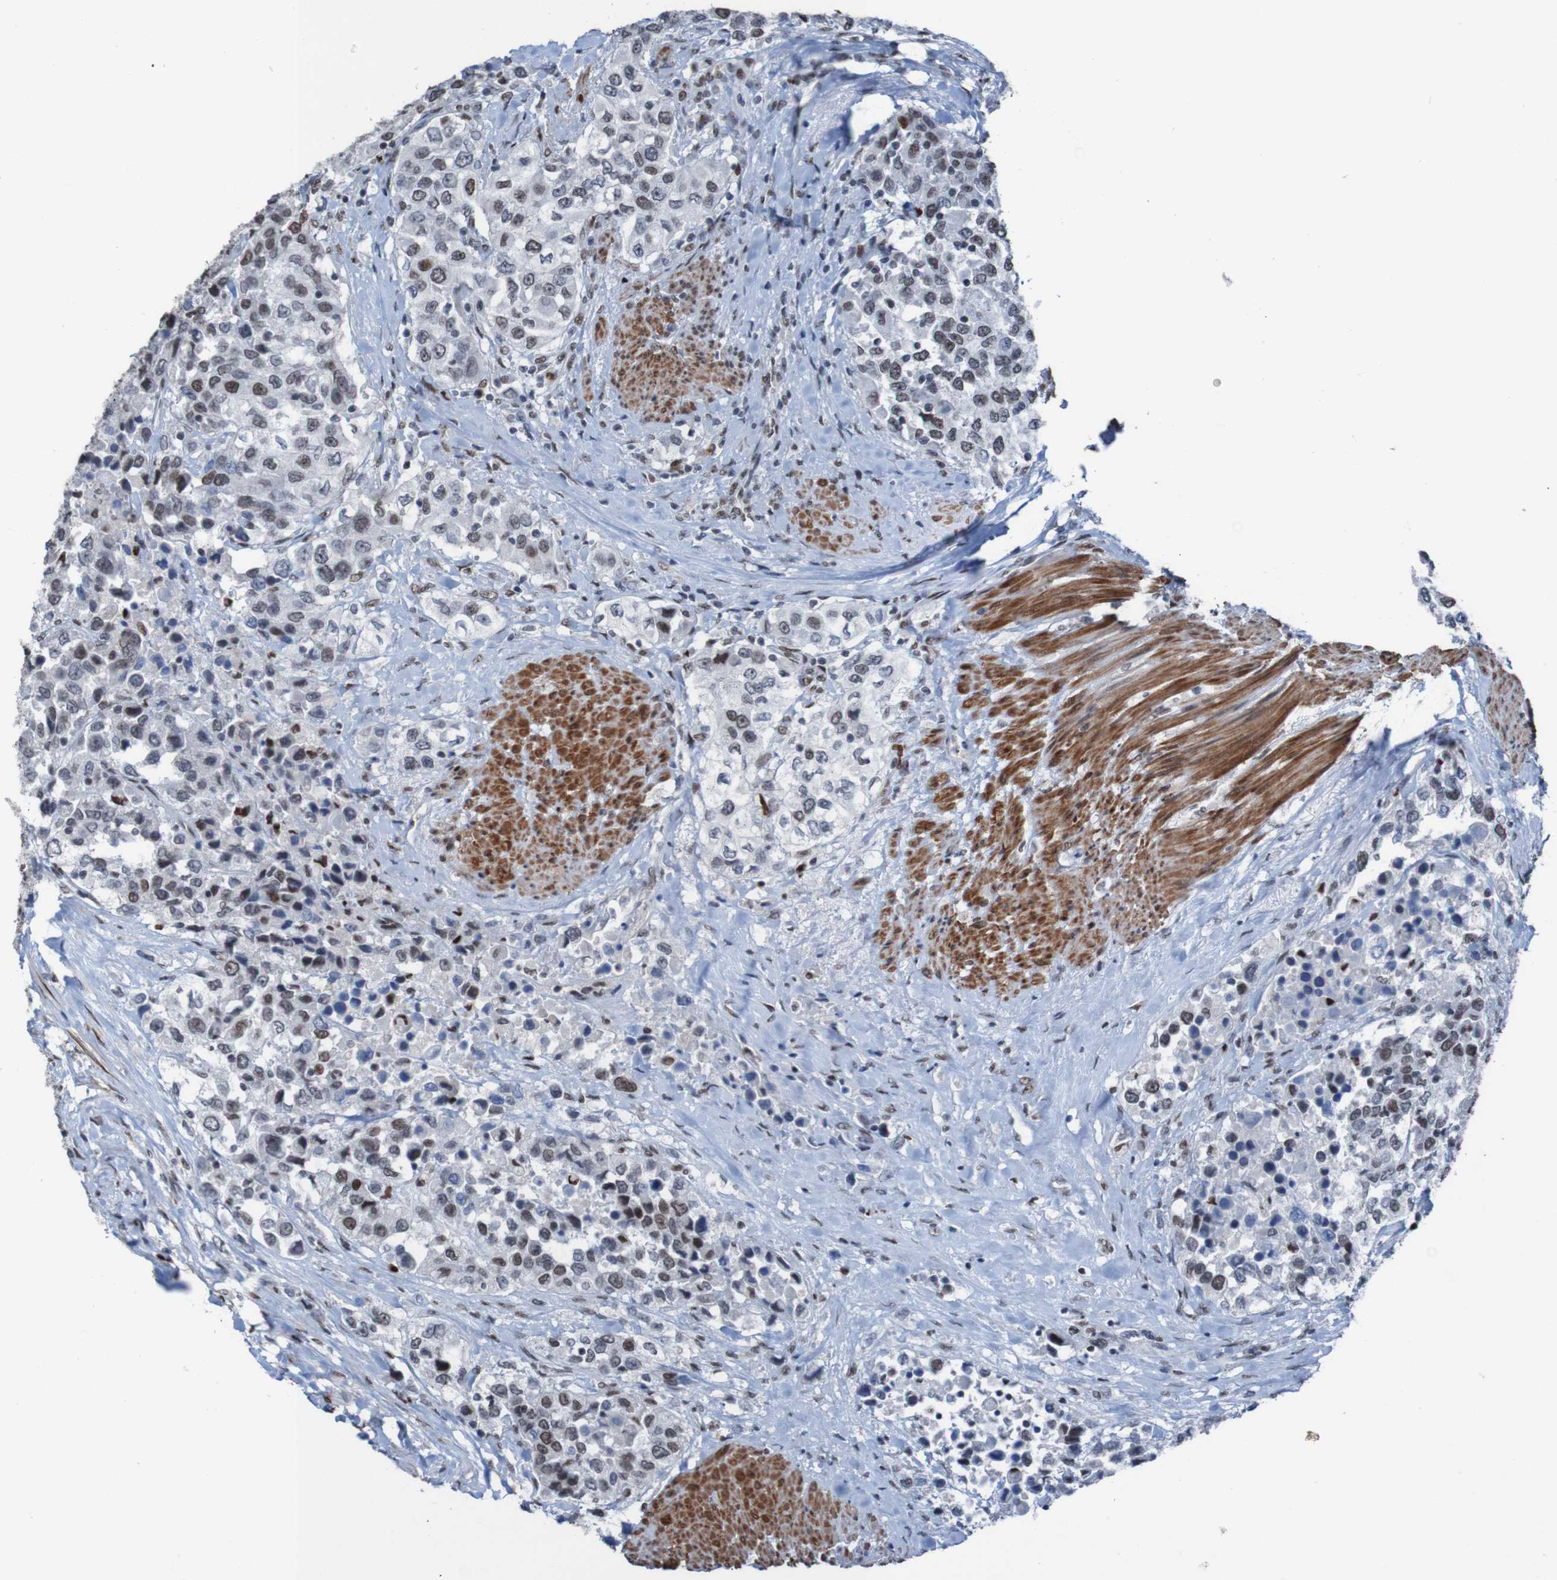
{"staining": {"intensity": "strong", "quantity": "<25%", "location": "nuclear"}, "tissue": "urothelial cancer", "cell_type": "Tumor cells", "image_type": "cancer", "snomed": [{"axis": "morphology", "description": "Urothelial carcinoma, High grade"}, {"axis": "topography", "description": "Urinary bladder"}], "caption": "DAB immunohistochemical staining of urothelial cancer shows strong nuclear protein expression in approximately <25% of tumor cells.", "gene": "PHF2", "patient": {"sex": "female", "age": 80}}